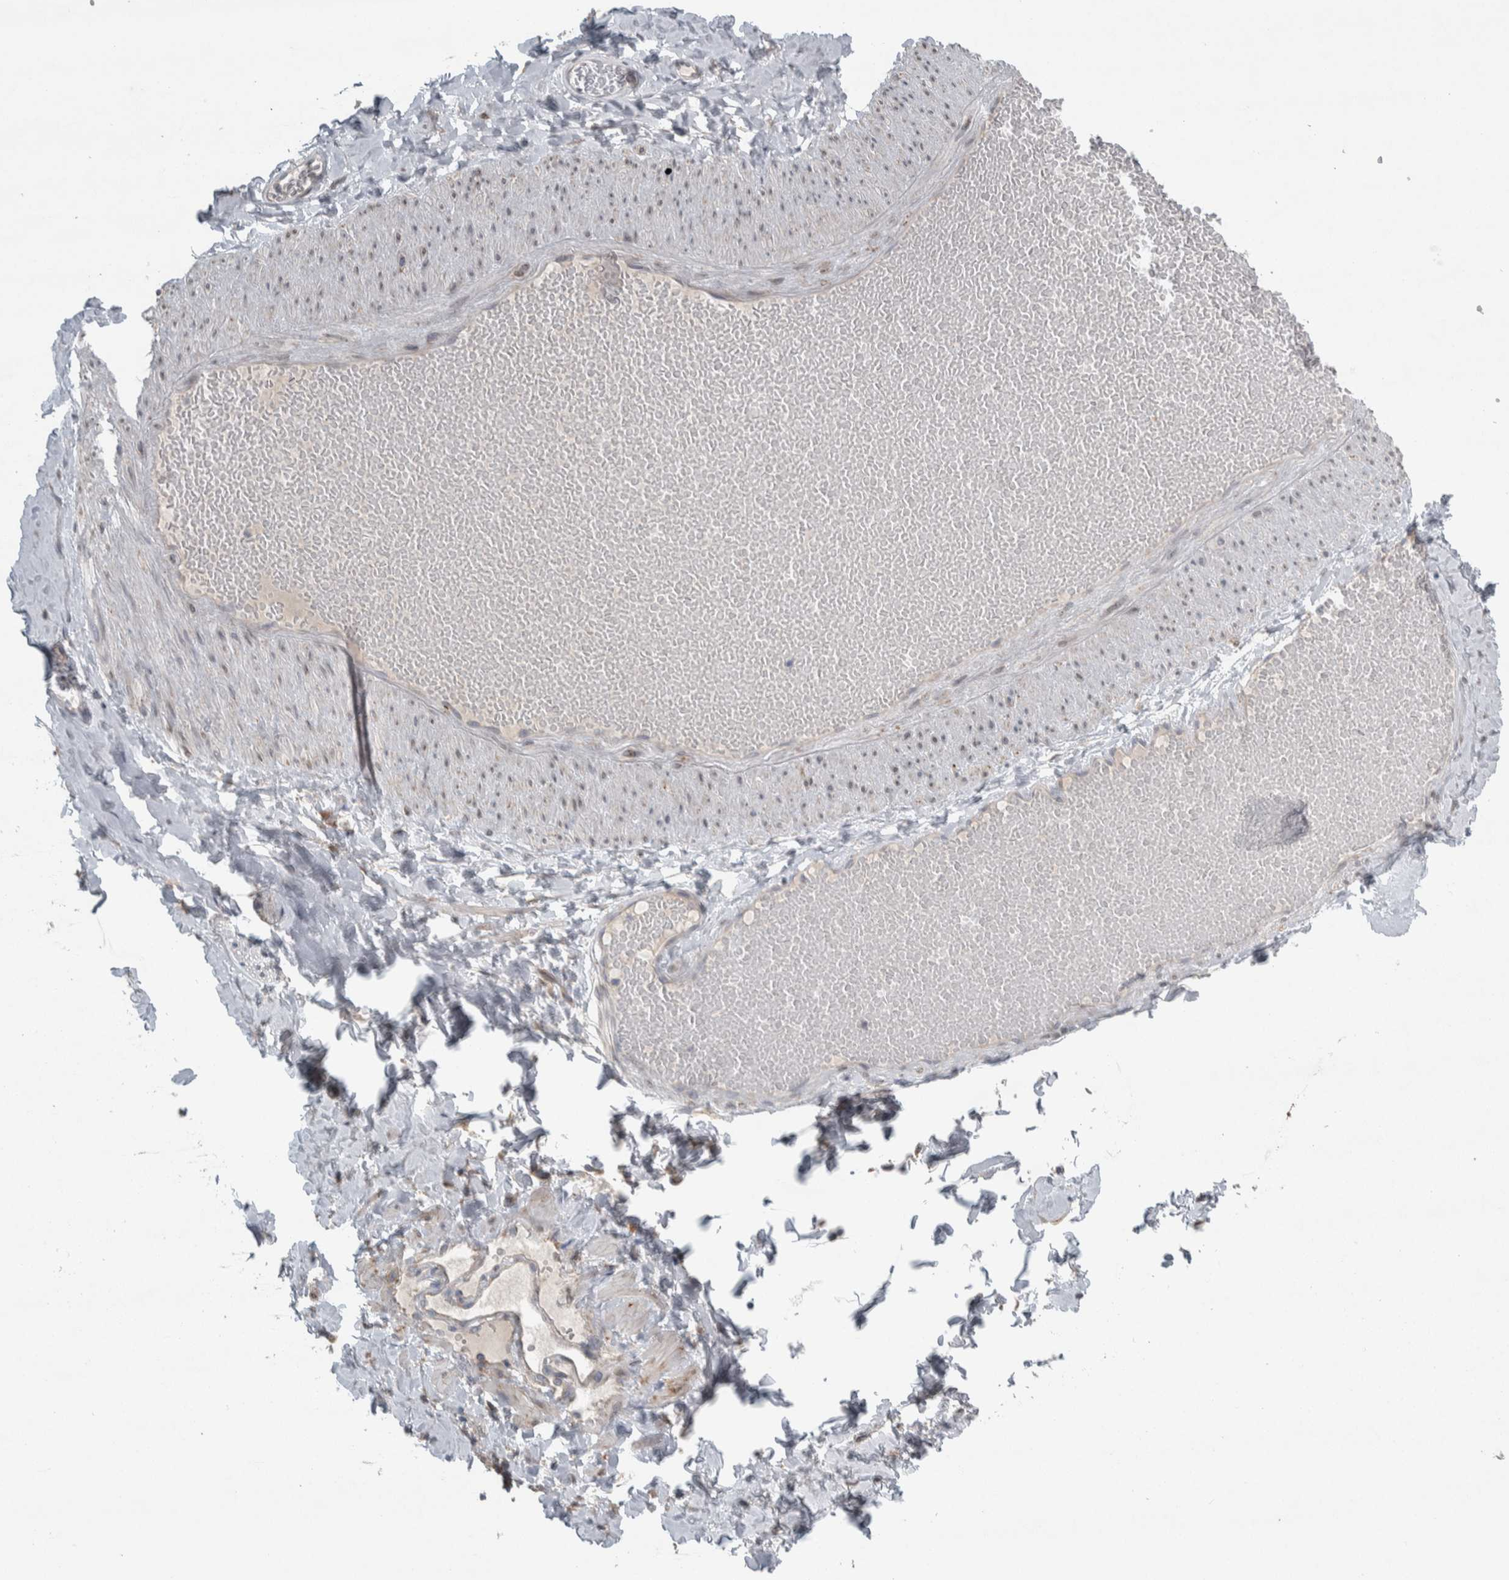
{"staining": {"intensity": "moderate", "quantity": "<25%", "location": "cytoplasmic/membranous"}, "tissue": "adipose tissue", "cell_type": "Adipocytes", "image_type": "normal", "snomed": [{"axis": "morphology", "description": "Normal tissue, NOS"}, {"axis": "topography", "description": "Adipose tissue"}, {"axis": "topography", "description": "Vascular tissue"}, {"axis": "topography", "description": "Peripheral nerve tissue"}], "caption": "Human adipose tissue stained with a brown dye displays moderate cytoplasmic/membranous positive positivity in about <25% of adipocytes.", "gene": "SIGMAR1", "patient": {"sex": "male", "age": 25}}